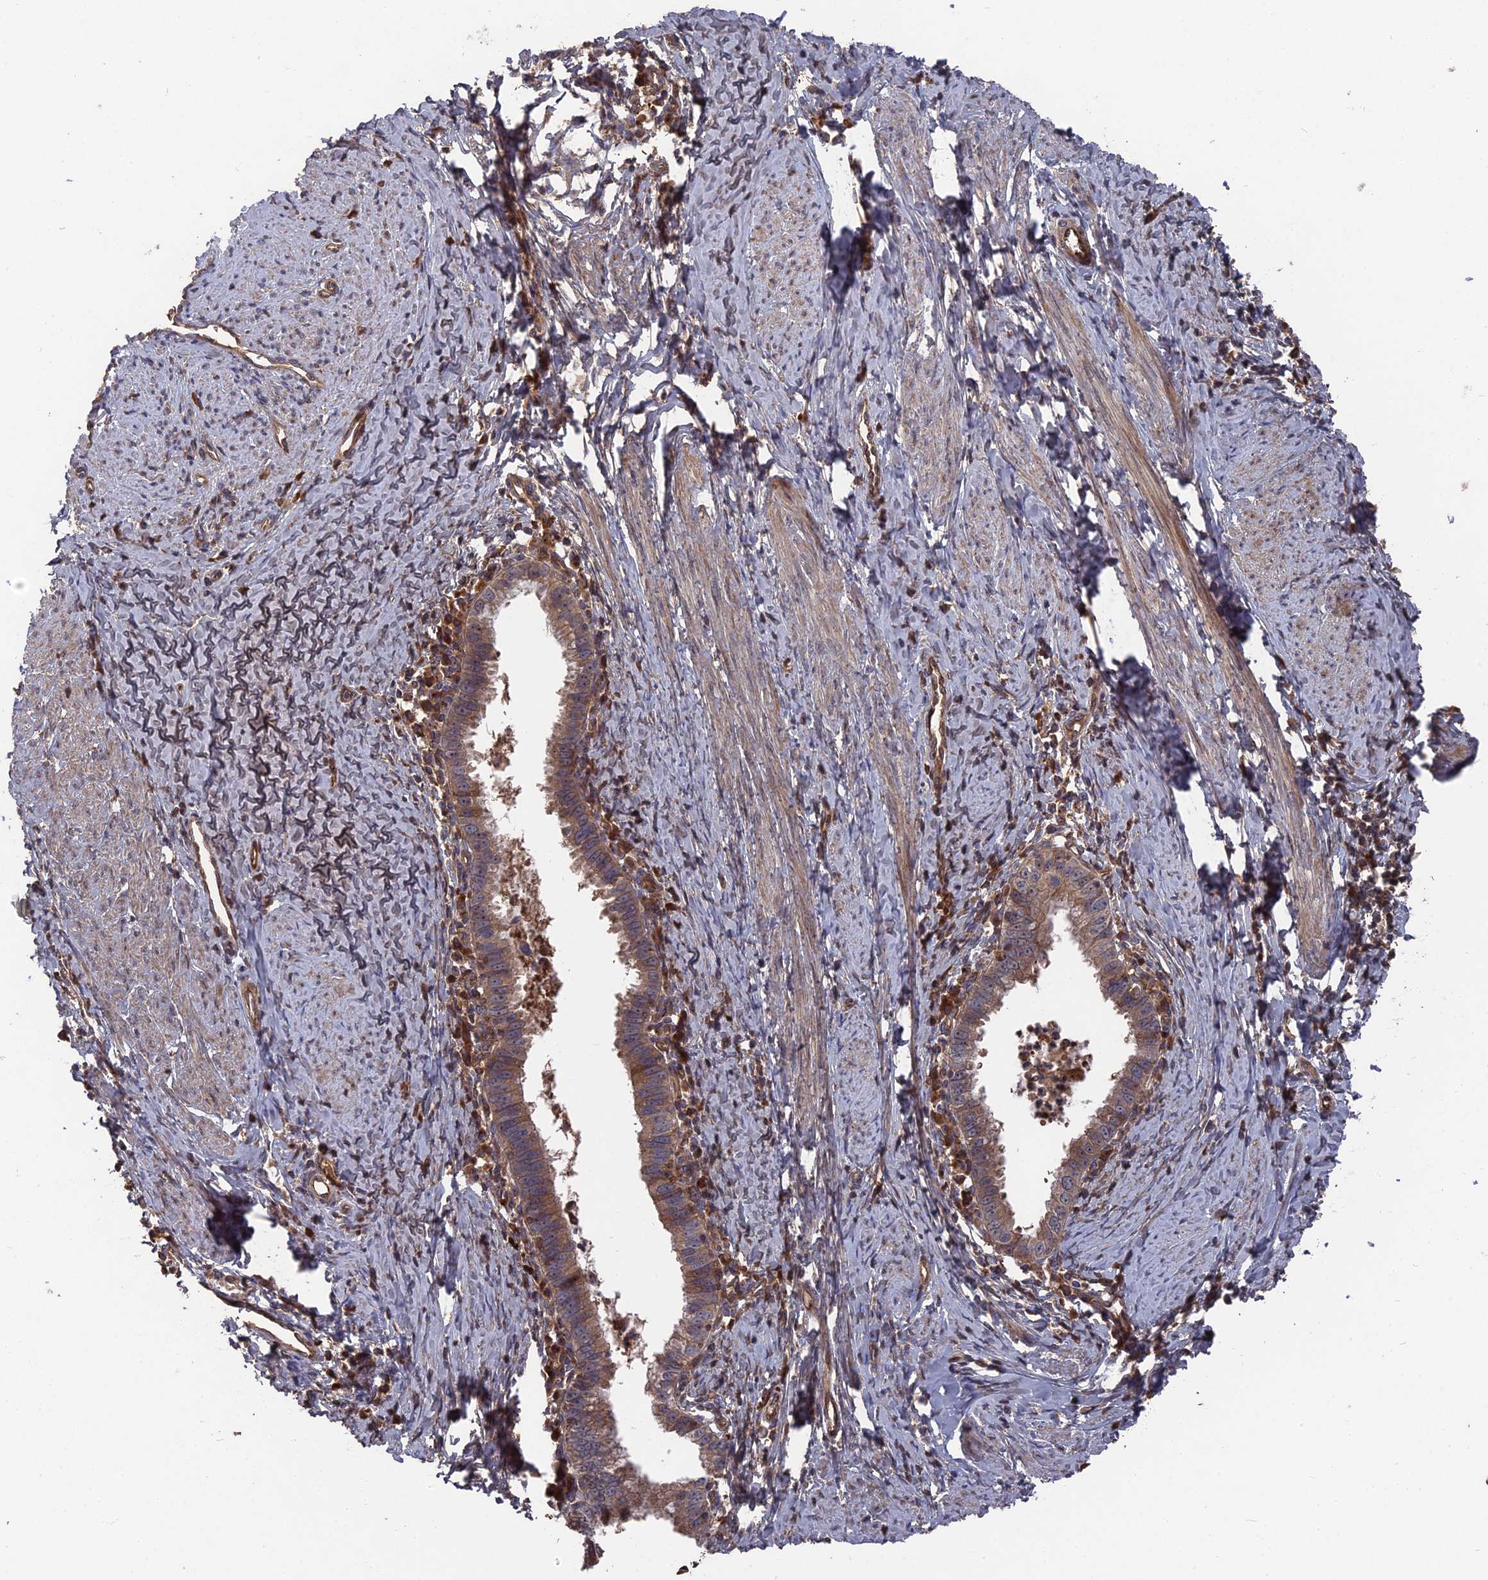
{"staining": {"intensity": "moderate", "quantity": ">75%", "location": "cytoplasmic/membranous"}, "tissue": "cervical cancer", "cell_type": "Tumor cells", "image_type": "cancer", "snomed": [{"axis": "morphology", "description": "Adenocarcinoma, NOS"}, {"axis": "topography", "description": "Cervix"}], "caption": "IHC histopathology image of neoplastic tissue: cervical adenocarcinoma stained using IHC displays medium levels of moderate protein expression localized specifically in the cytoplasmic/membranous of tumor cells, appearing as a cytoplasmic/membranous brown color.", "gene": "DEF8", "patient": {"sex": "female", "age": 36}}